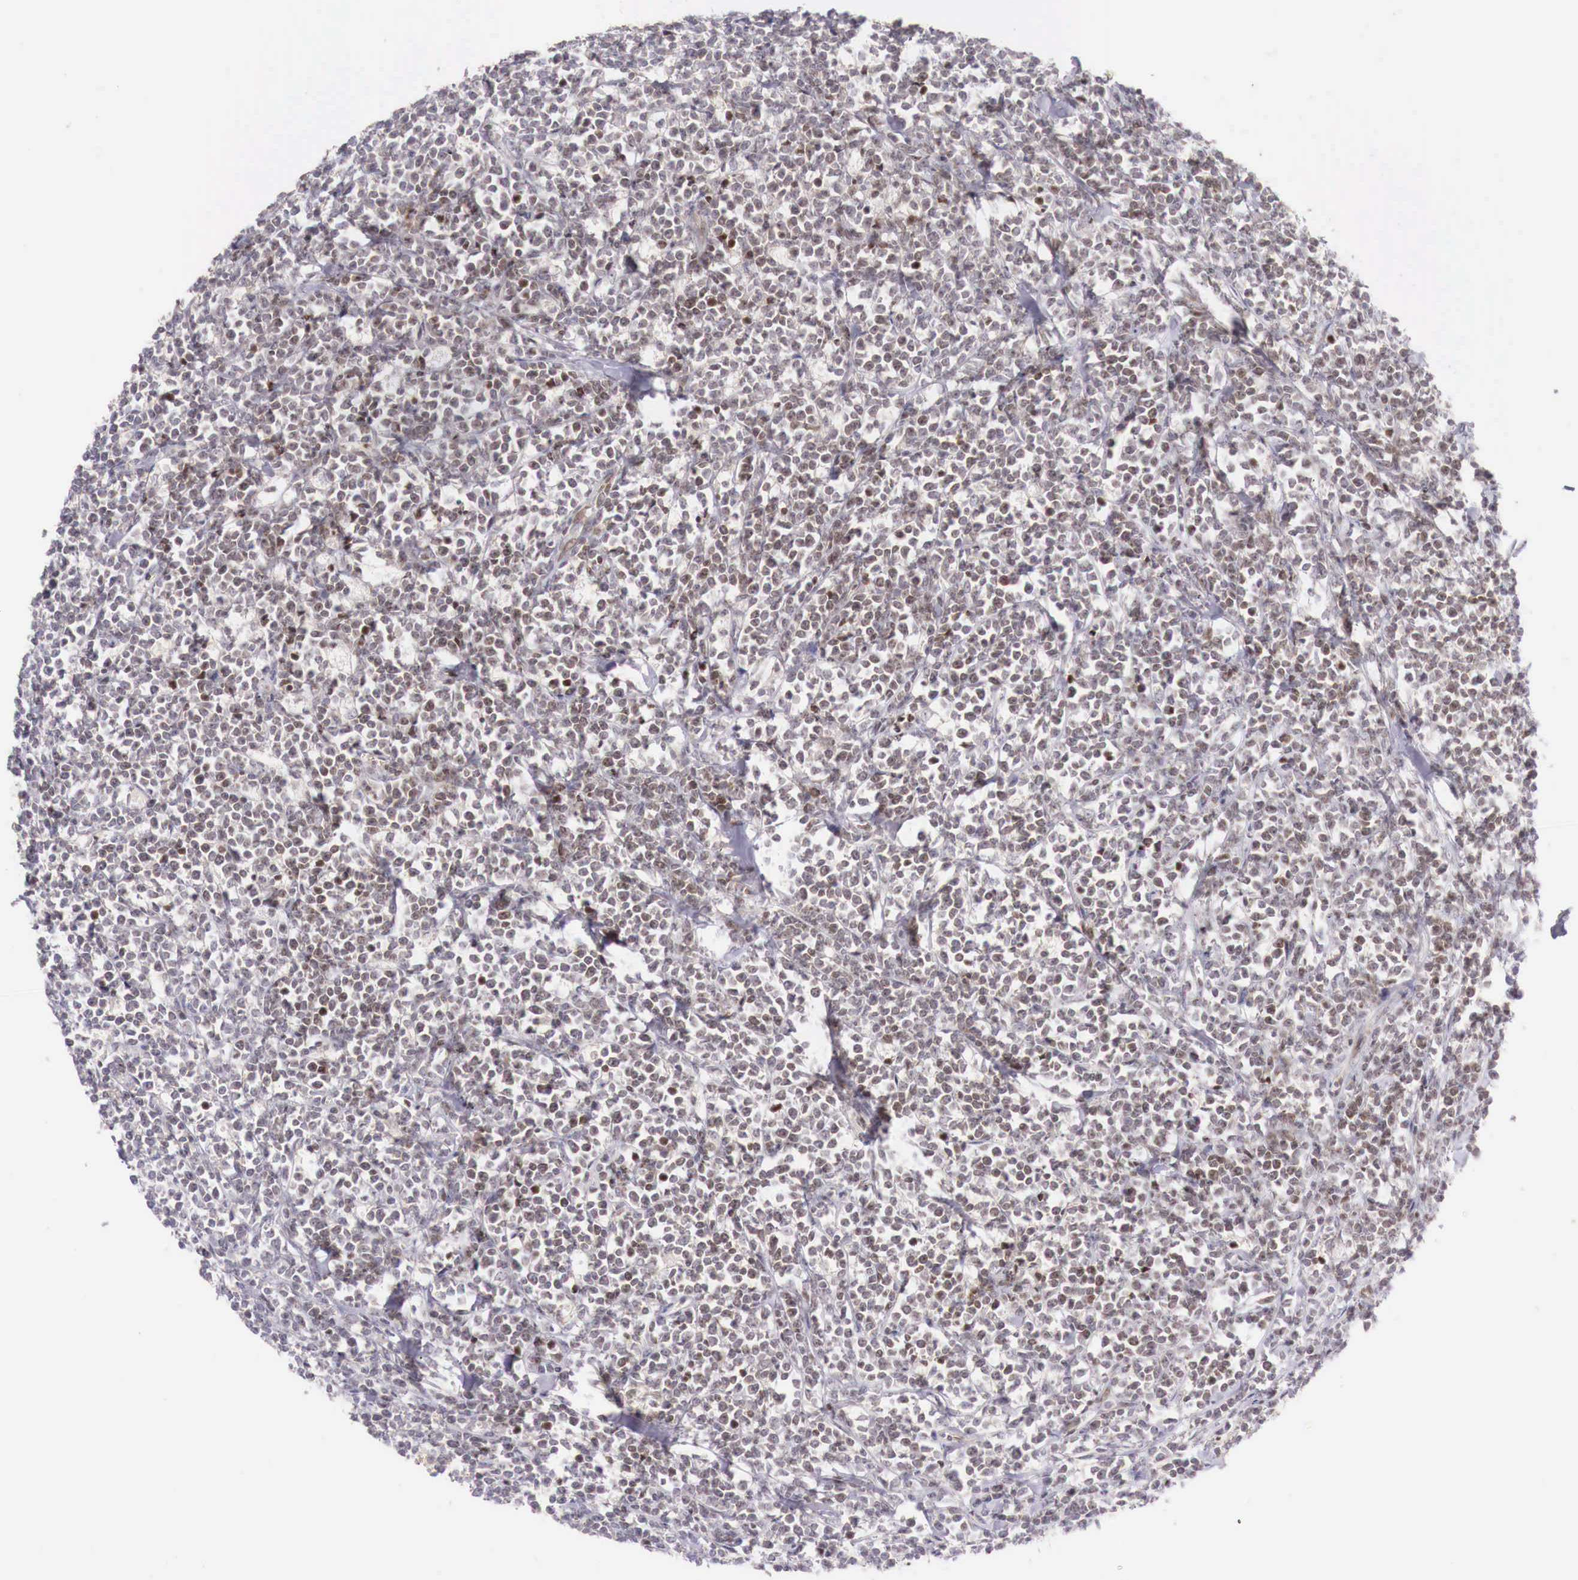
{"staining": {"intensity": "moderate", "quantity": ">75%", "location": "nuclear"}, "tissue": "lymphoma", "cell_type": "Tumor cells", "image_type": "cancer", "snomed": [{"axis": "morphology", "description": "Malignant lymphoma, non-Hodgkin's type, High grade"}, {"axis": "topography", "description": "Small intestine"}, {"axis": "topography", "description": "Colon"}], "caption": "The image displays immunohistochemical staining of lymphoma. There is moderate nuclear expression is identified in approximately >75% of tumor cells.", "gene": "CLCN5", "patient": {"sex": "male", "age": 8}}